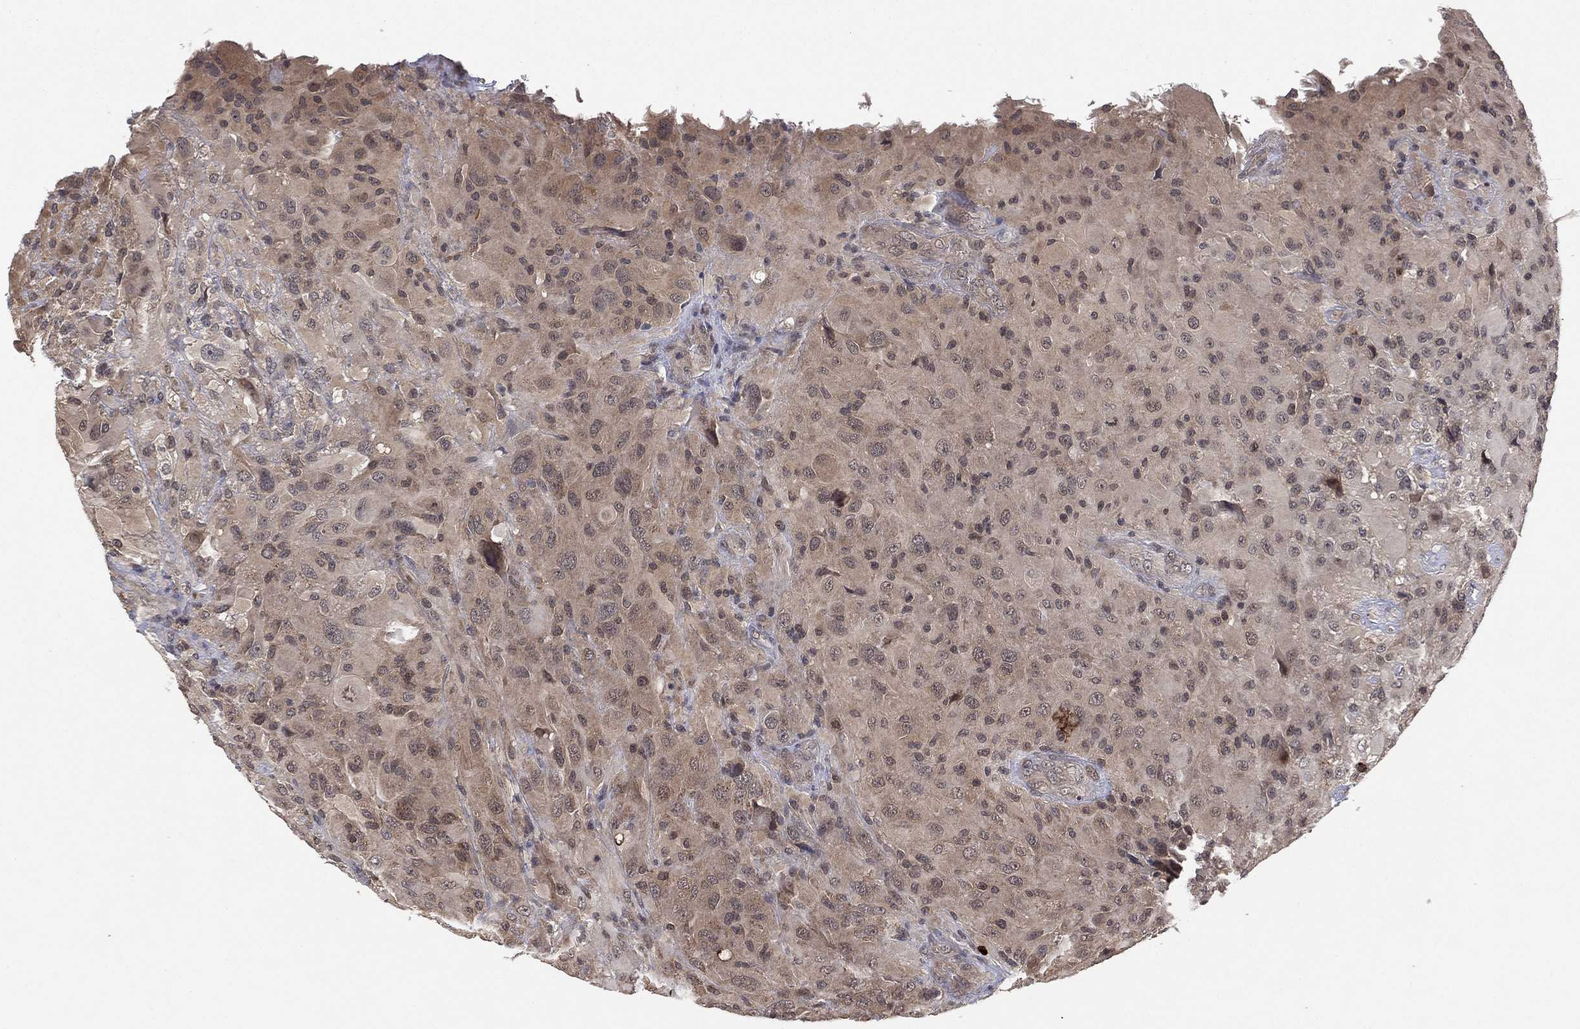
{"staining": {"intensity": "negative", "quantity": "none", "location": "none"}, "tissue": "glioma", "cell_type": "Tumor cells", "image_type": "cancer", "snomed": [{"axis": "morphology", "description": "Glioma, malignant, High grade"}, {"axis": "topography", "description": "Cerebral cortex"}], "caption": "Glioma was stained to show a protein in brown. There is no significant staining in tumor cells.", "gene": "ATG4B", "patient": {"sex": "male", "age": 35}}